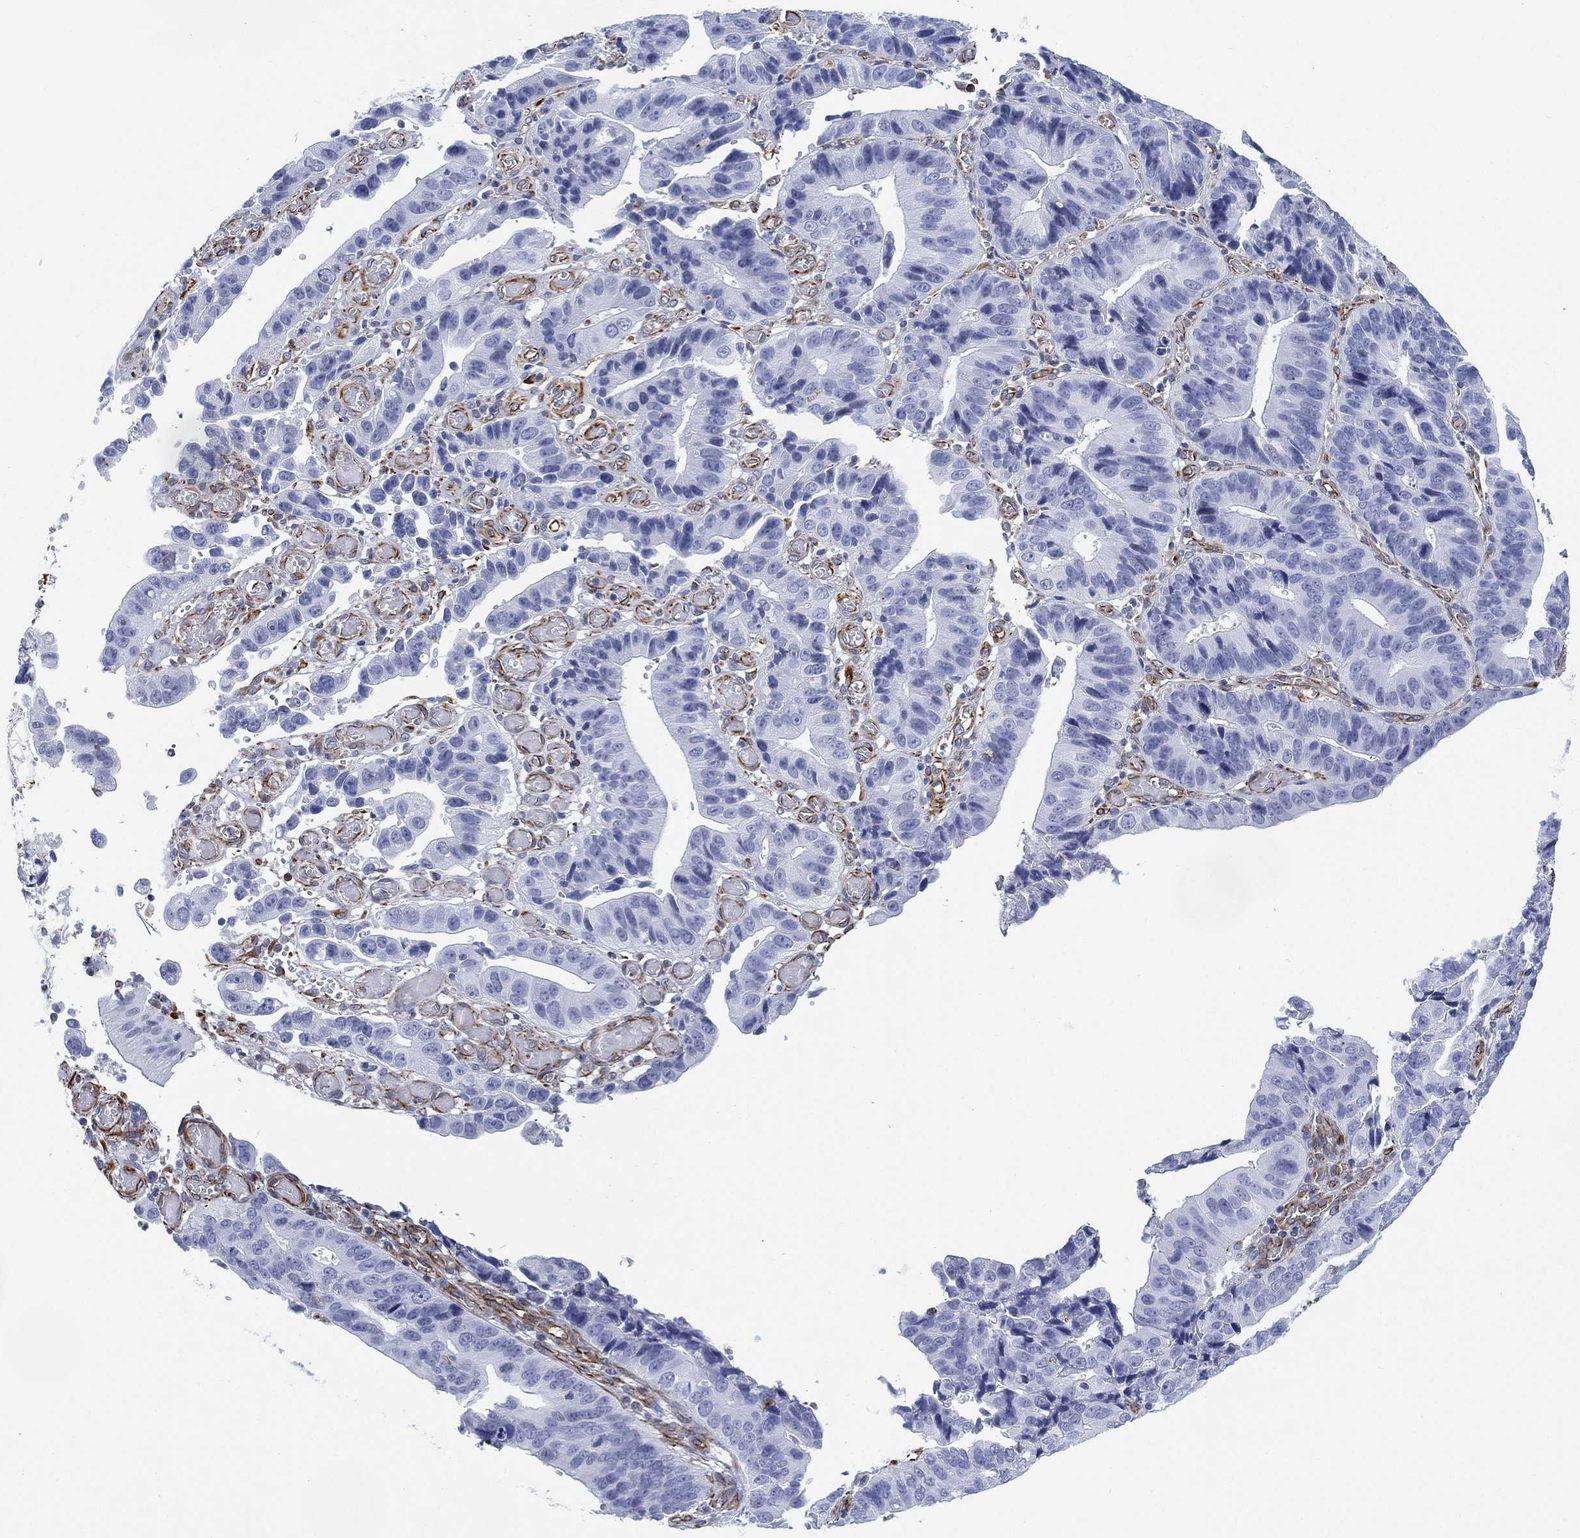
{"staining": {"intensity": "negative", "quantity": "none", "location": "none"}, "tissue": "stomach cancer", "cell_type": "Tumor cells", "image_type": "cancer", "snomed": [{"axis": "morphology", "description": "Adenocarcinoma, NOS"}, {"axis": "topography", "description": "Stomach"}], "caption": "Tumor cells show no significant protein expression in stomach adenocarcinoma.", "gene": "PSKH2", "patient": {"sex": "male", "age": 84}}